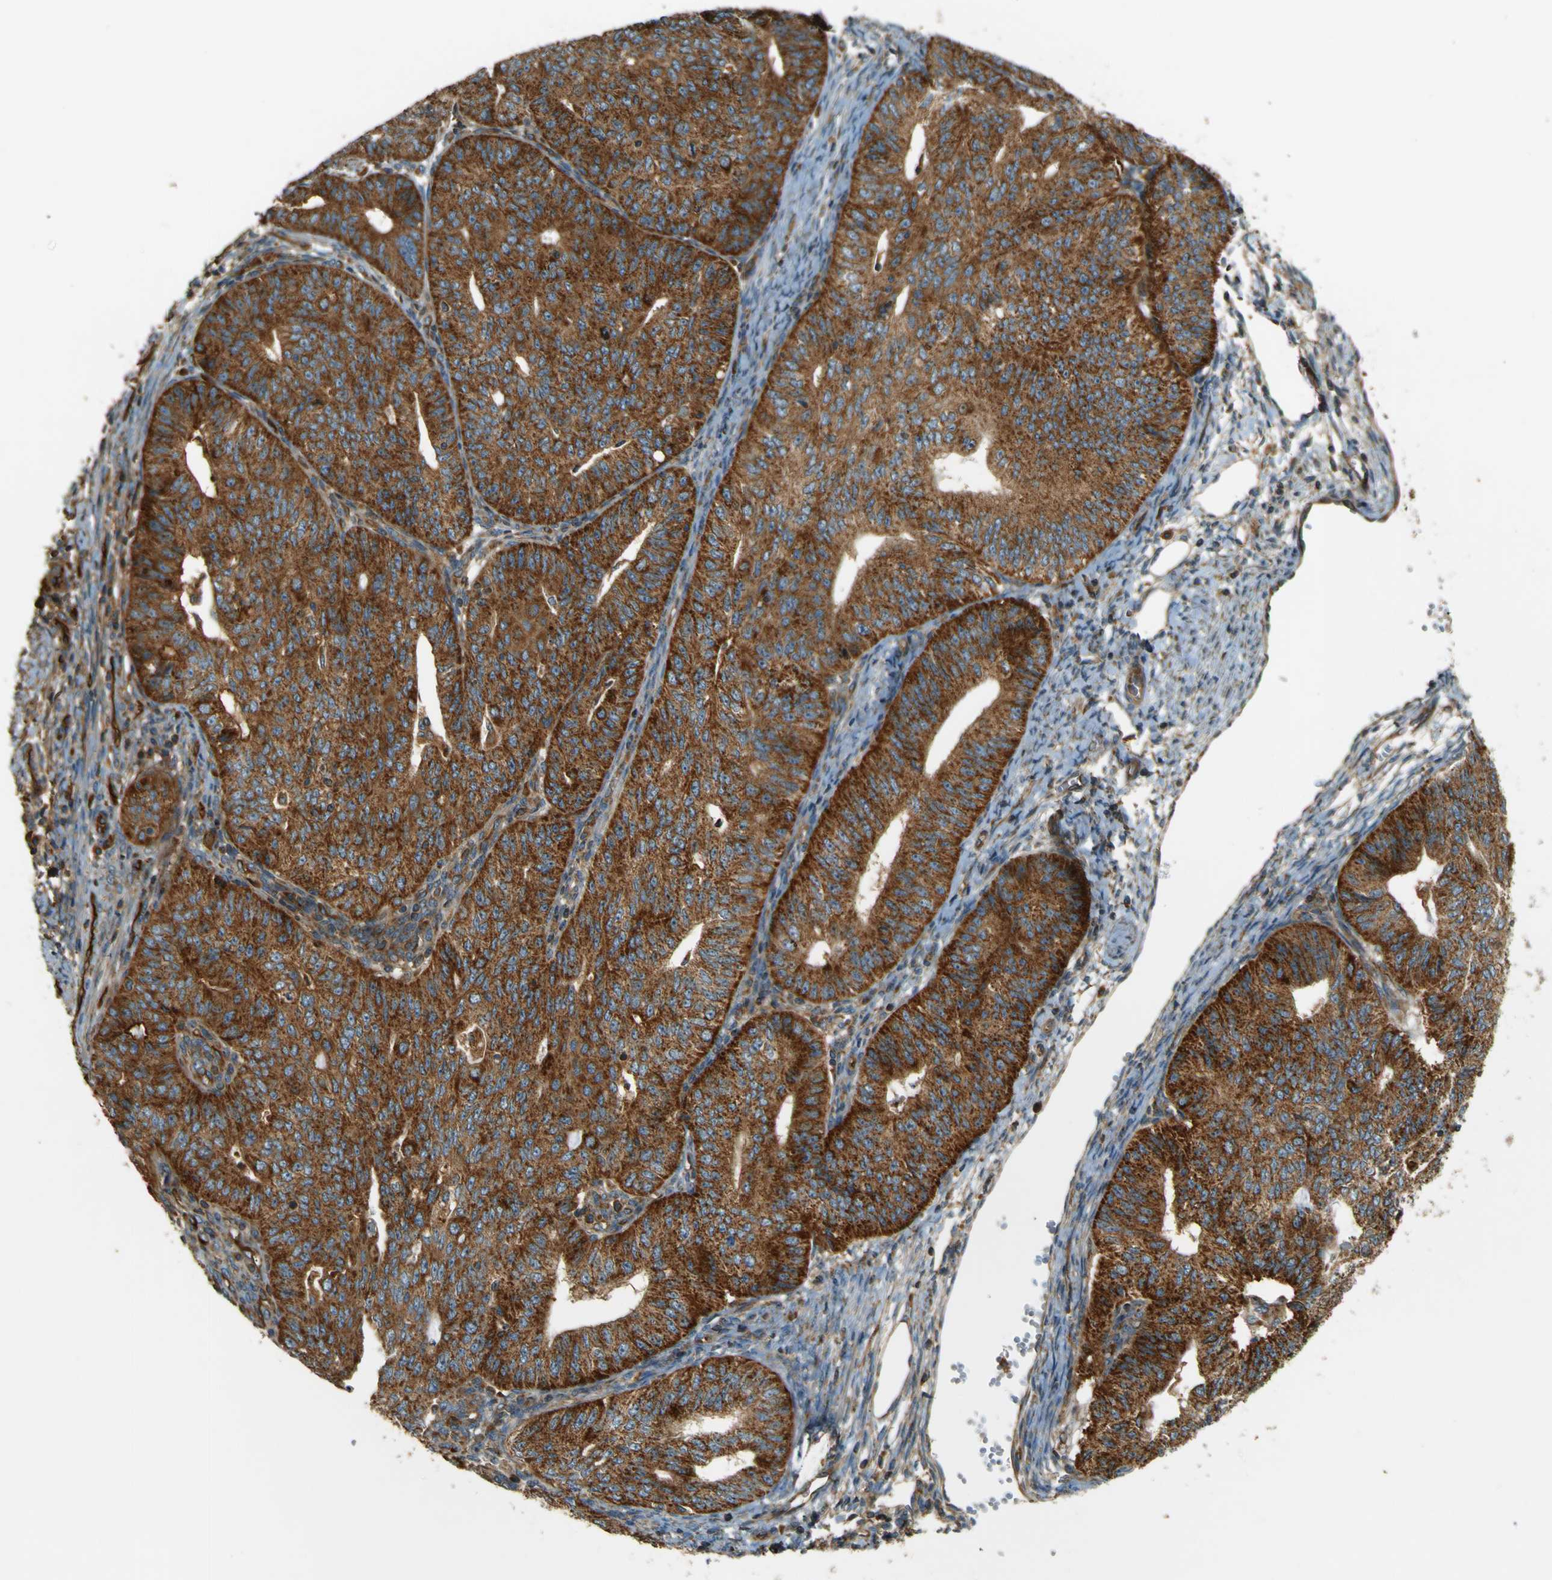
{"staining": {"intensity": "strong", "quantity": ">75%", "location": "cytoplasmic/membranous"}, "tissue": "endometrial cancer", "cell_type": "Tumor cells", "image_type": "cancer", "snomed": [{"axis": "morphology", "description": "Adenocarcinoma, NOS"}, {"axis": "topography", "description": "Endometrium"}], "caption": "Immunohistochemical staining of human adenocarcinoma (endometrial) displays strong cytoplasmic/membranous protein staining in about >75% of tumor cells. The staining is performed using DAB (3,3'-diaminobenzidine) brown chromogen to label protein expression. The nuclei are counter-stained blue using hematoxylin.", "gene": "DNAJC5", "patient": {"sex": "female", "age": 32}}